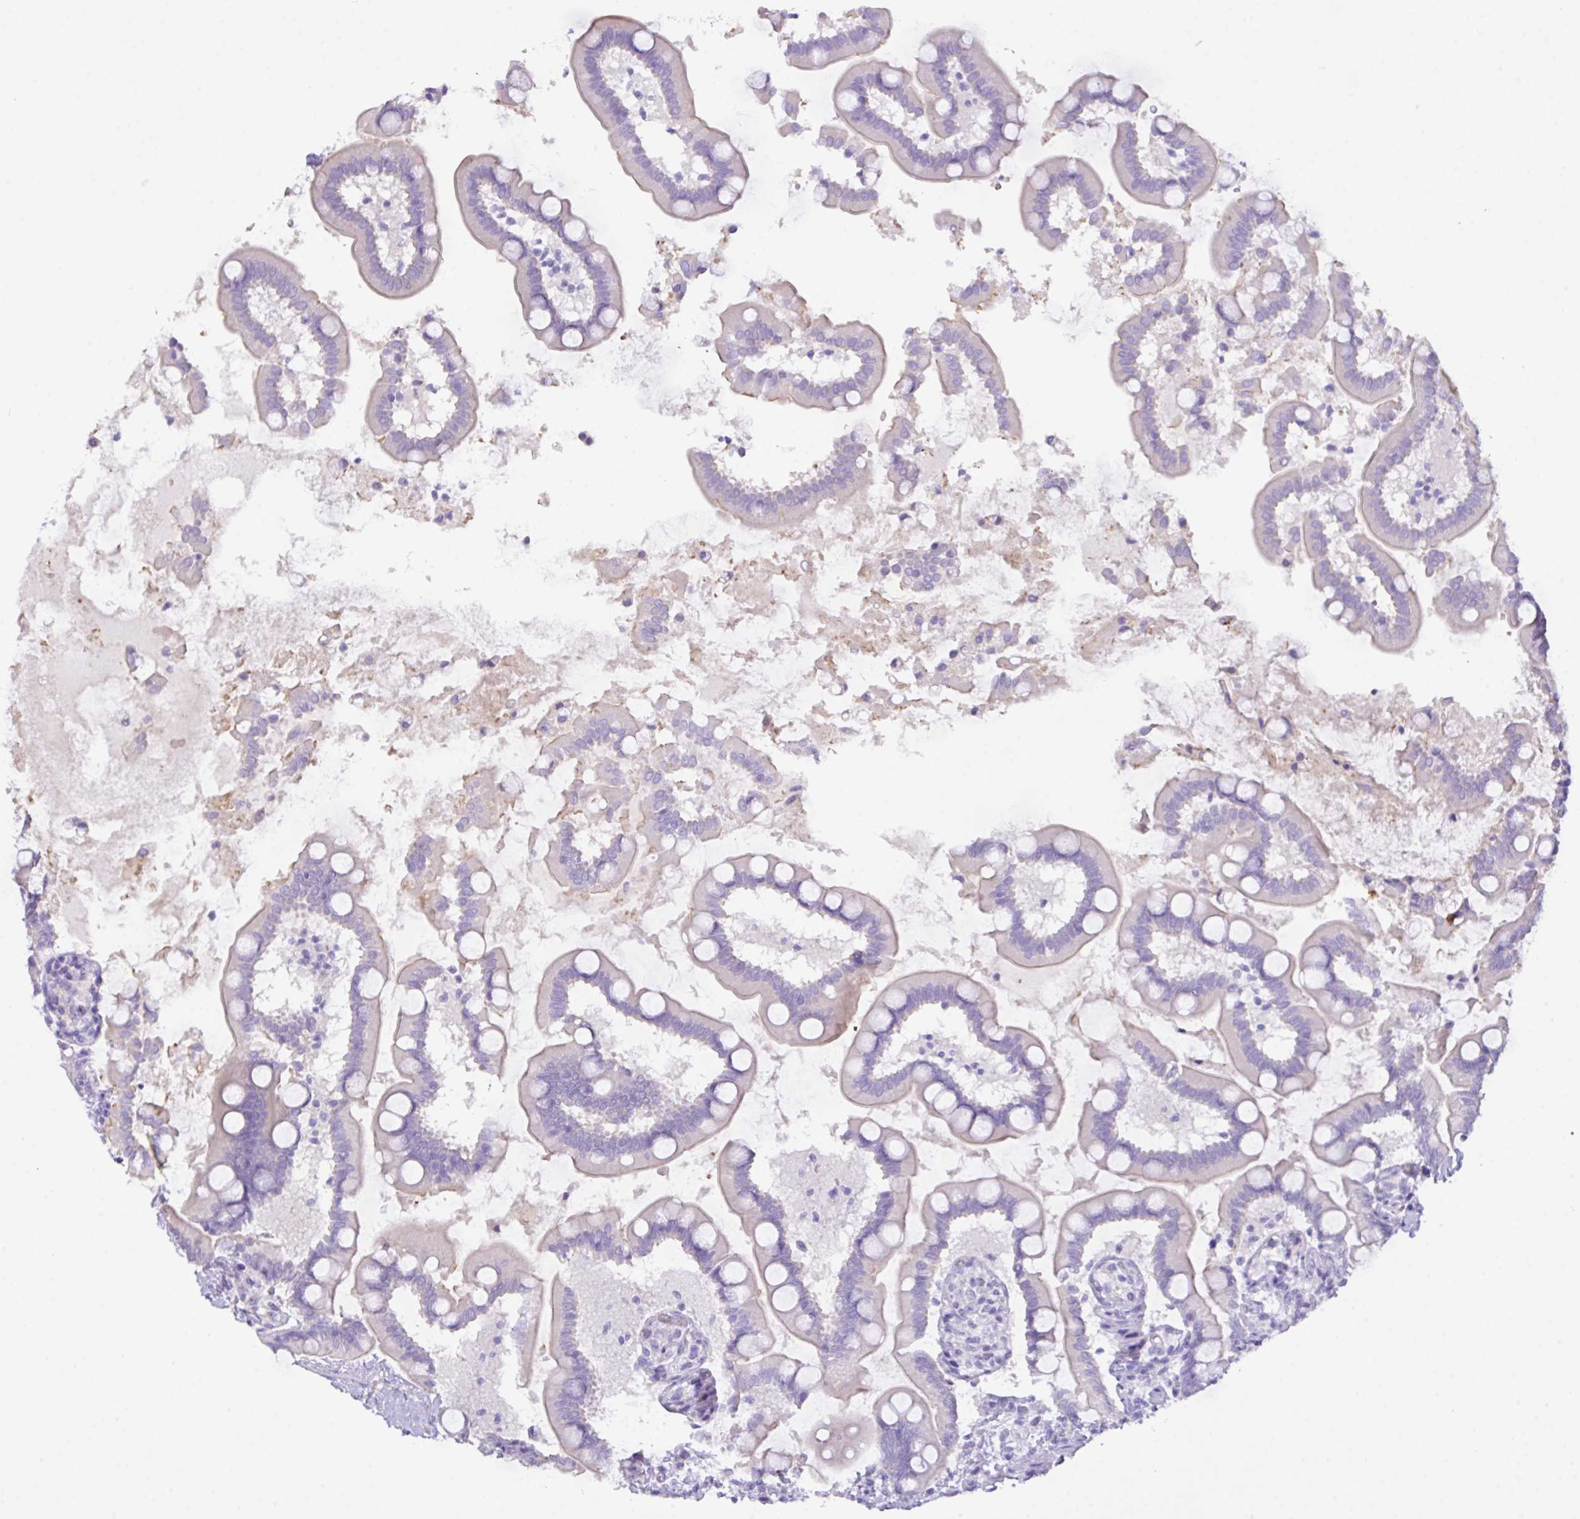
{"staining": {"intensity": "moderate", "quantity": "25%-75%", "location": "cytoplasmic/membranous"}, "tissue": "small intestine", "cell_type": "Glandular cells", "image_type": "normal", "snomed": [{"axis": "morphology", "description": "Normal tissue, NOS"}, {"axis": "topography", "description": "Small intestine"}], "caption": "Small intestine stained with immunohistochemistry displays moderate cytoplasmic/membranous positivity in approximately 25%-75% of glandular cells.", "gene": "CST11", "patient": {"sex": "female", "age": 64}}